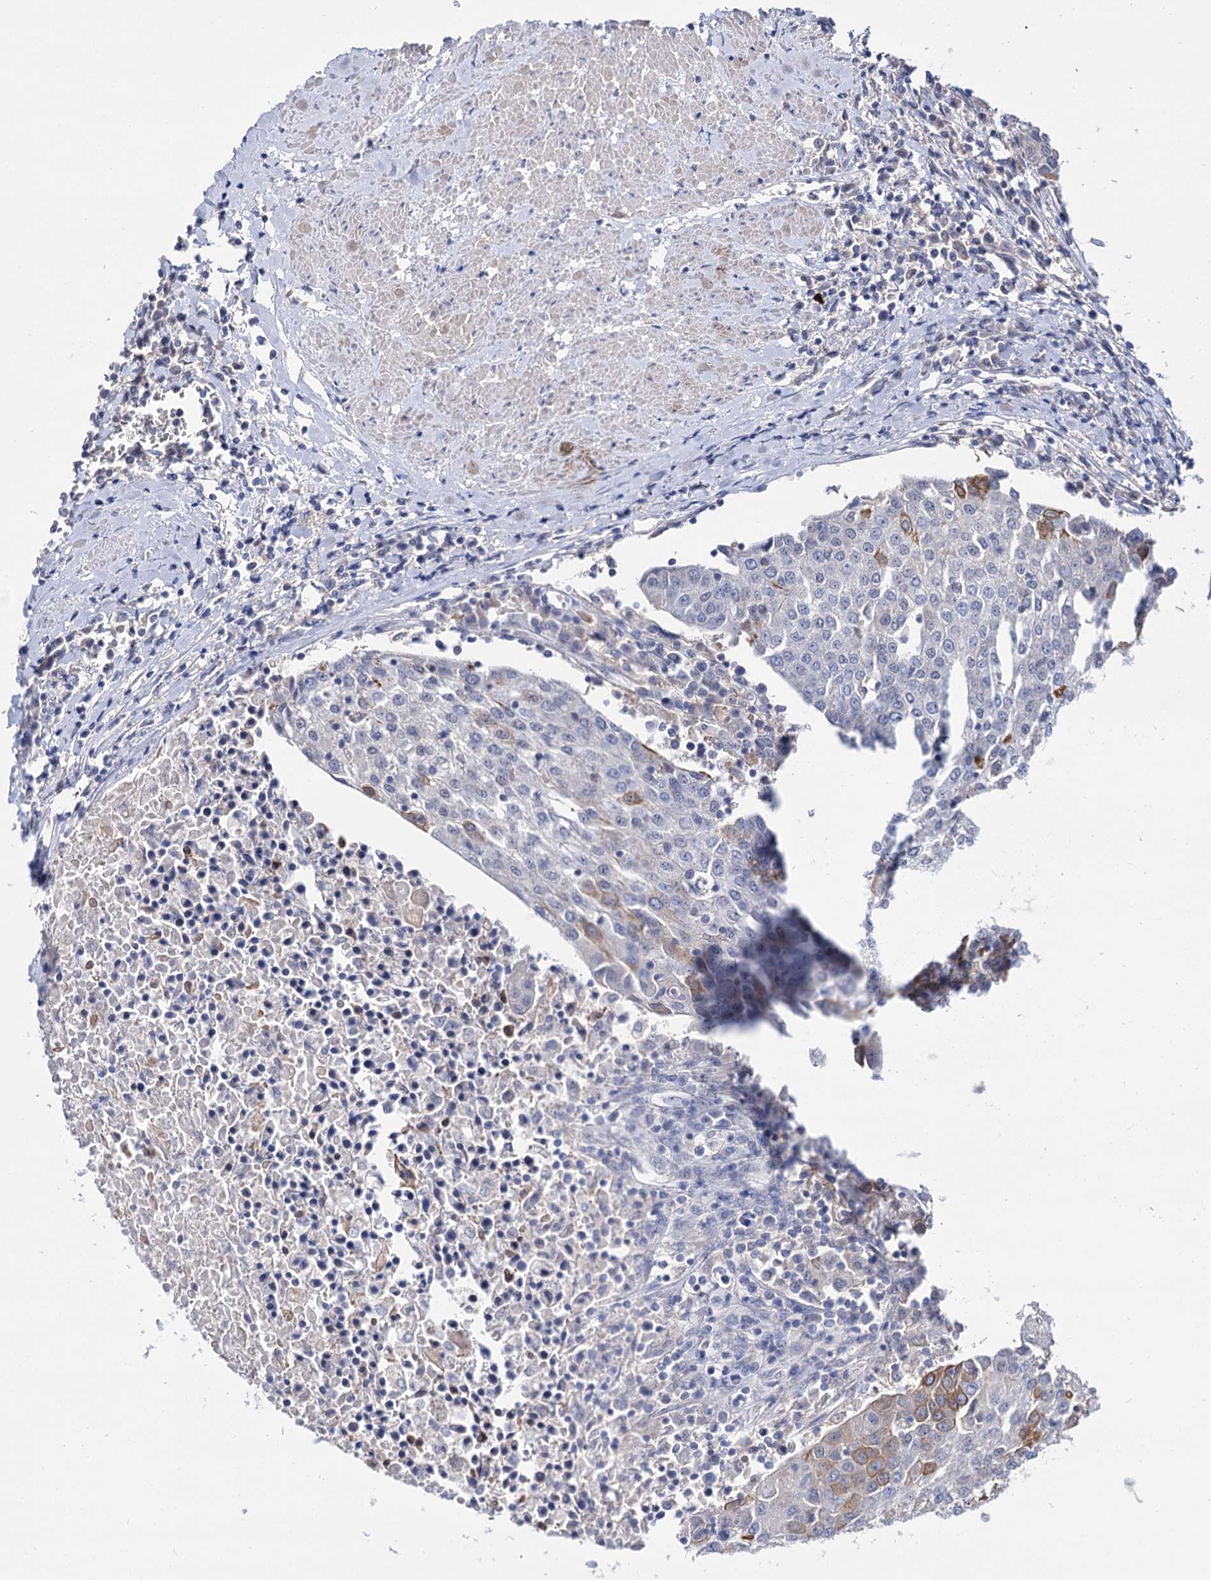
{"staining": {"intensity": "negative", "quantity": "none", "location": "none"}, "tissue": "urothelial cancer", "cell_type": "Tumor cells", "image_type": "cancer", "snomed": [{"axis": "morphology", "description": "Urothelial carcinoma, High grade"}, {"axis": "topography", "description": "Urinary bladder"}], "caption": "Urothelial carcinoma (high-grade) stained for a protein using immunohistochemistry exhibits no staining tumor cells.", "gene": "NEK10", "patient": {"sex": "female", "age": 85}}